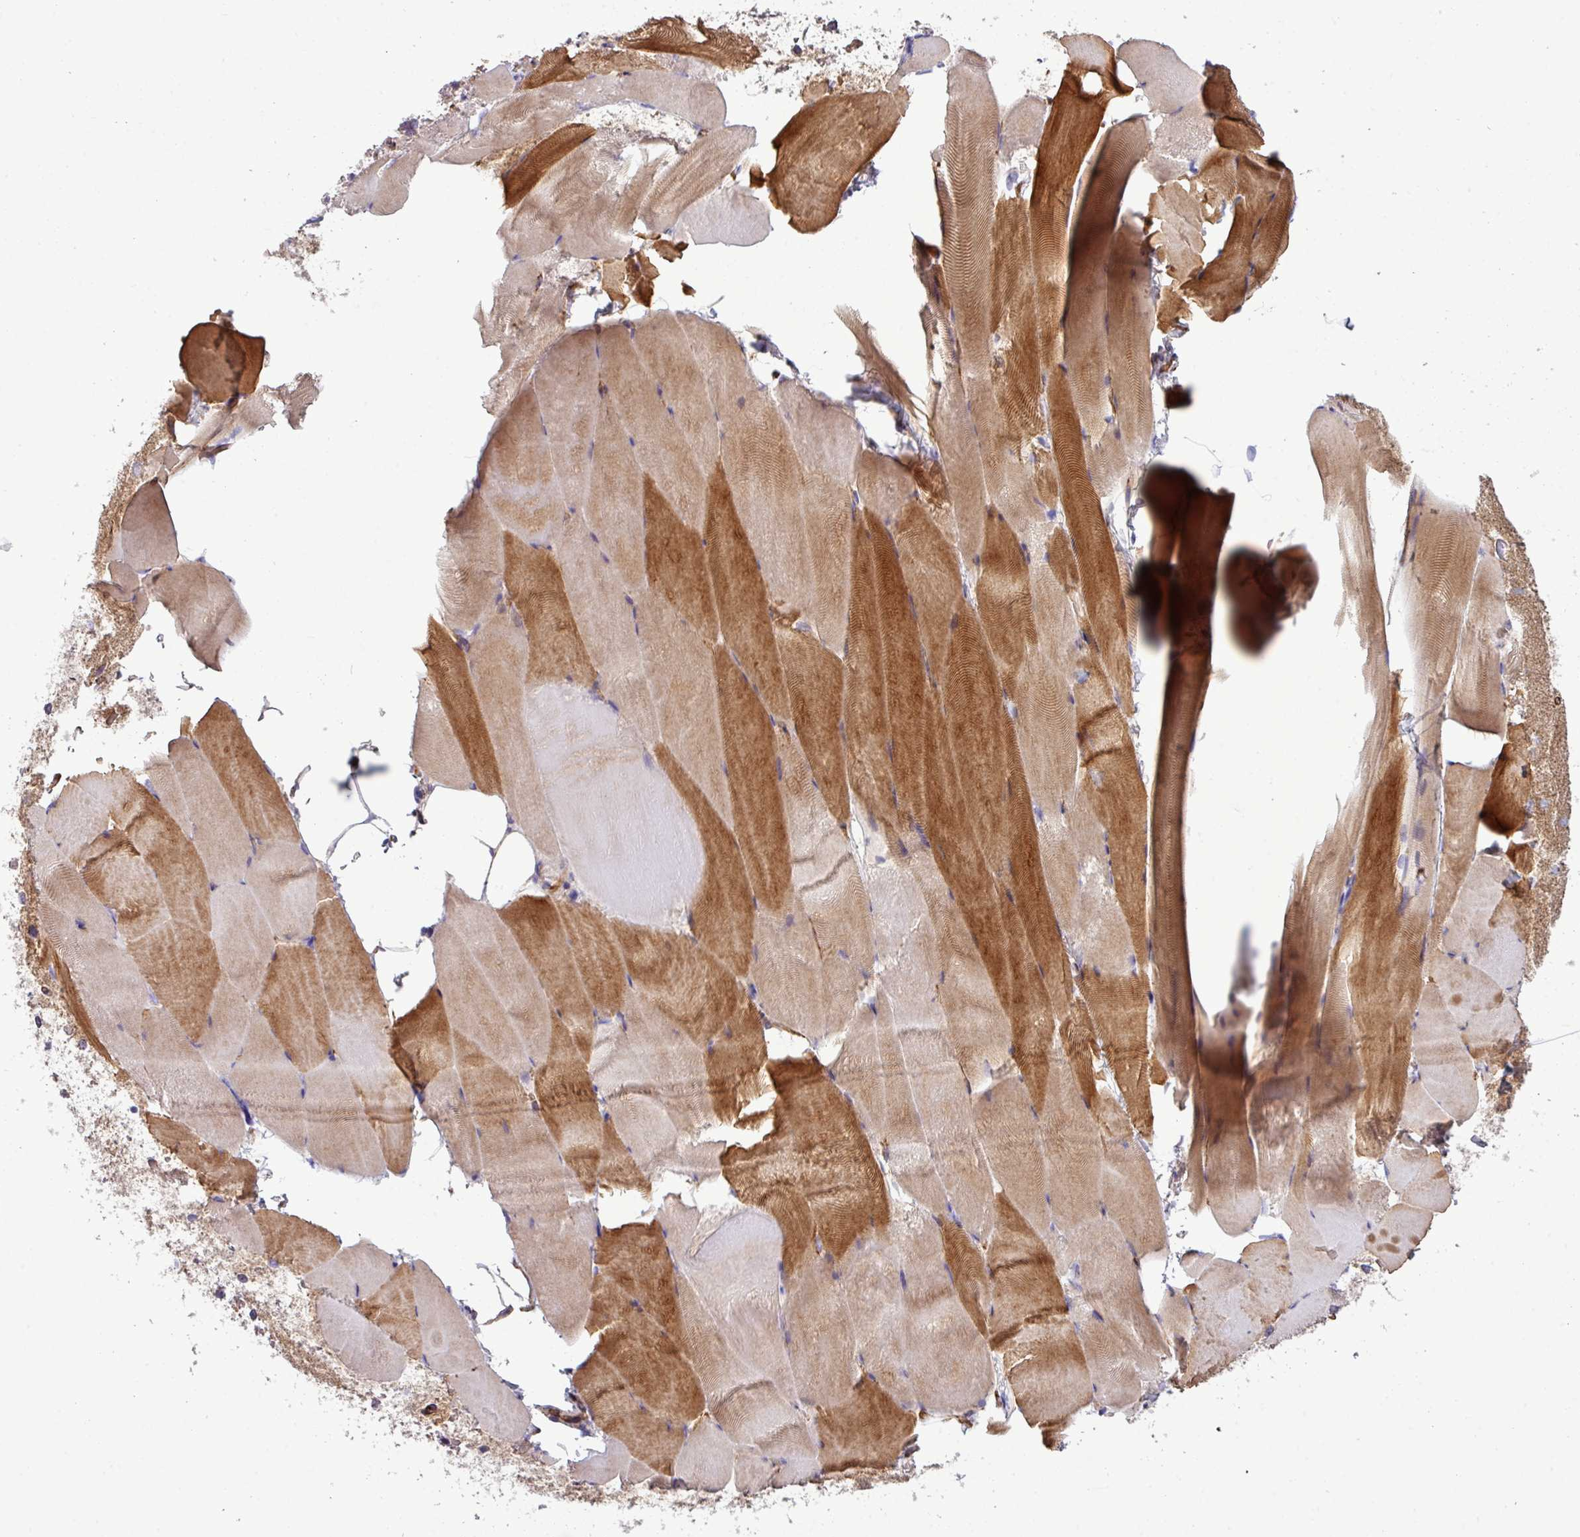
{"staining": {"intensity": "strong", "quantity": "25%-75%", "location": "cytoplasmic/membranous"}, "tissue": "skeletal muscle", "cell_type": "Myocytes", "image_type": "normal", "snomed": [{"axis": "morphology", "description": "Normal tissue, NOS"}, {"axis": "topography", "description": "Skeletal muscle"}], "caption": "A brown stain shows strong cytoplasmic/membranous staining of a protein in myocytes of benign skeletal muscle. Using DAB (3,3'-diaminobenzidine) (brown) and hematoxylin (blue) stains, captured at high magnification using brightfield microscopy.", "gene": "PARD6A", "patient": {"sex": "female", "age": 64}}